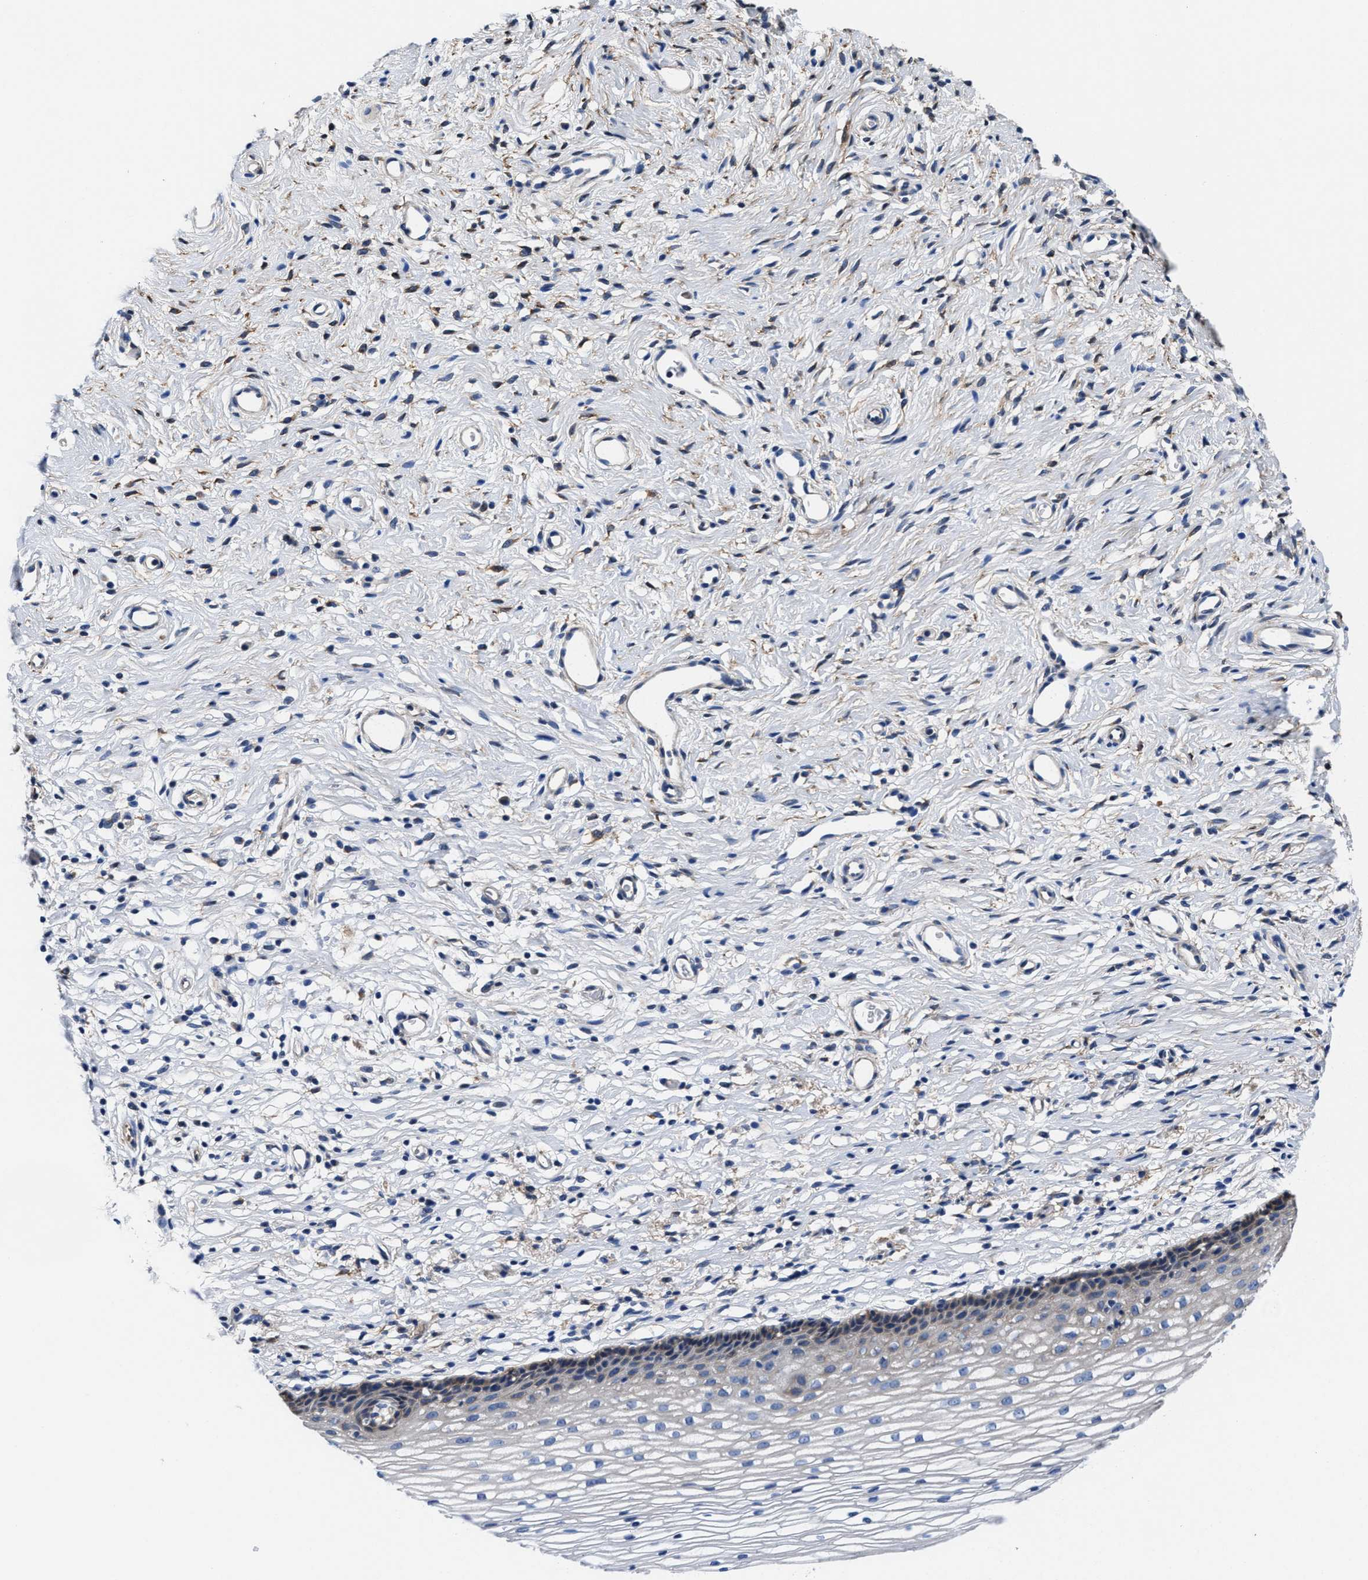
{"staining": {"intensity": "negative", "quantity": "none", "location": "none"}, "tissue": "cervix", "cell_type": "Glandular cells", "image_type": "normal", "snomed": [{"axis": "morphology", "description": "Normal tissue, NOS"}, {"axis": "topography", "description": "Cervix"}], "caption": "The immunohistochemistry micrograph has no significant staining in glandular cells of cervix. Nuclei are stained in blue.", "gene": "TMEM30A", "patient": {"sex": "female", "age": 77}}